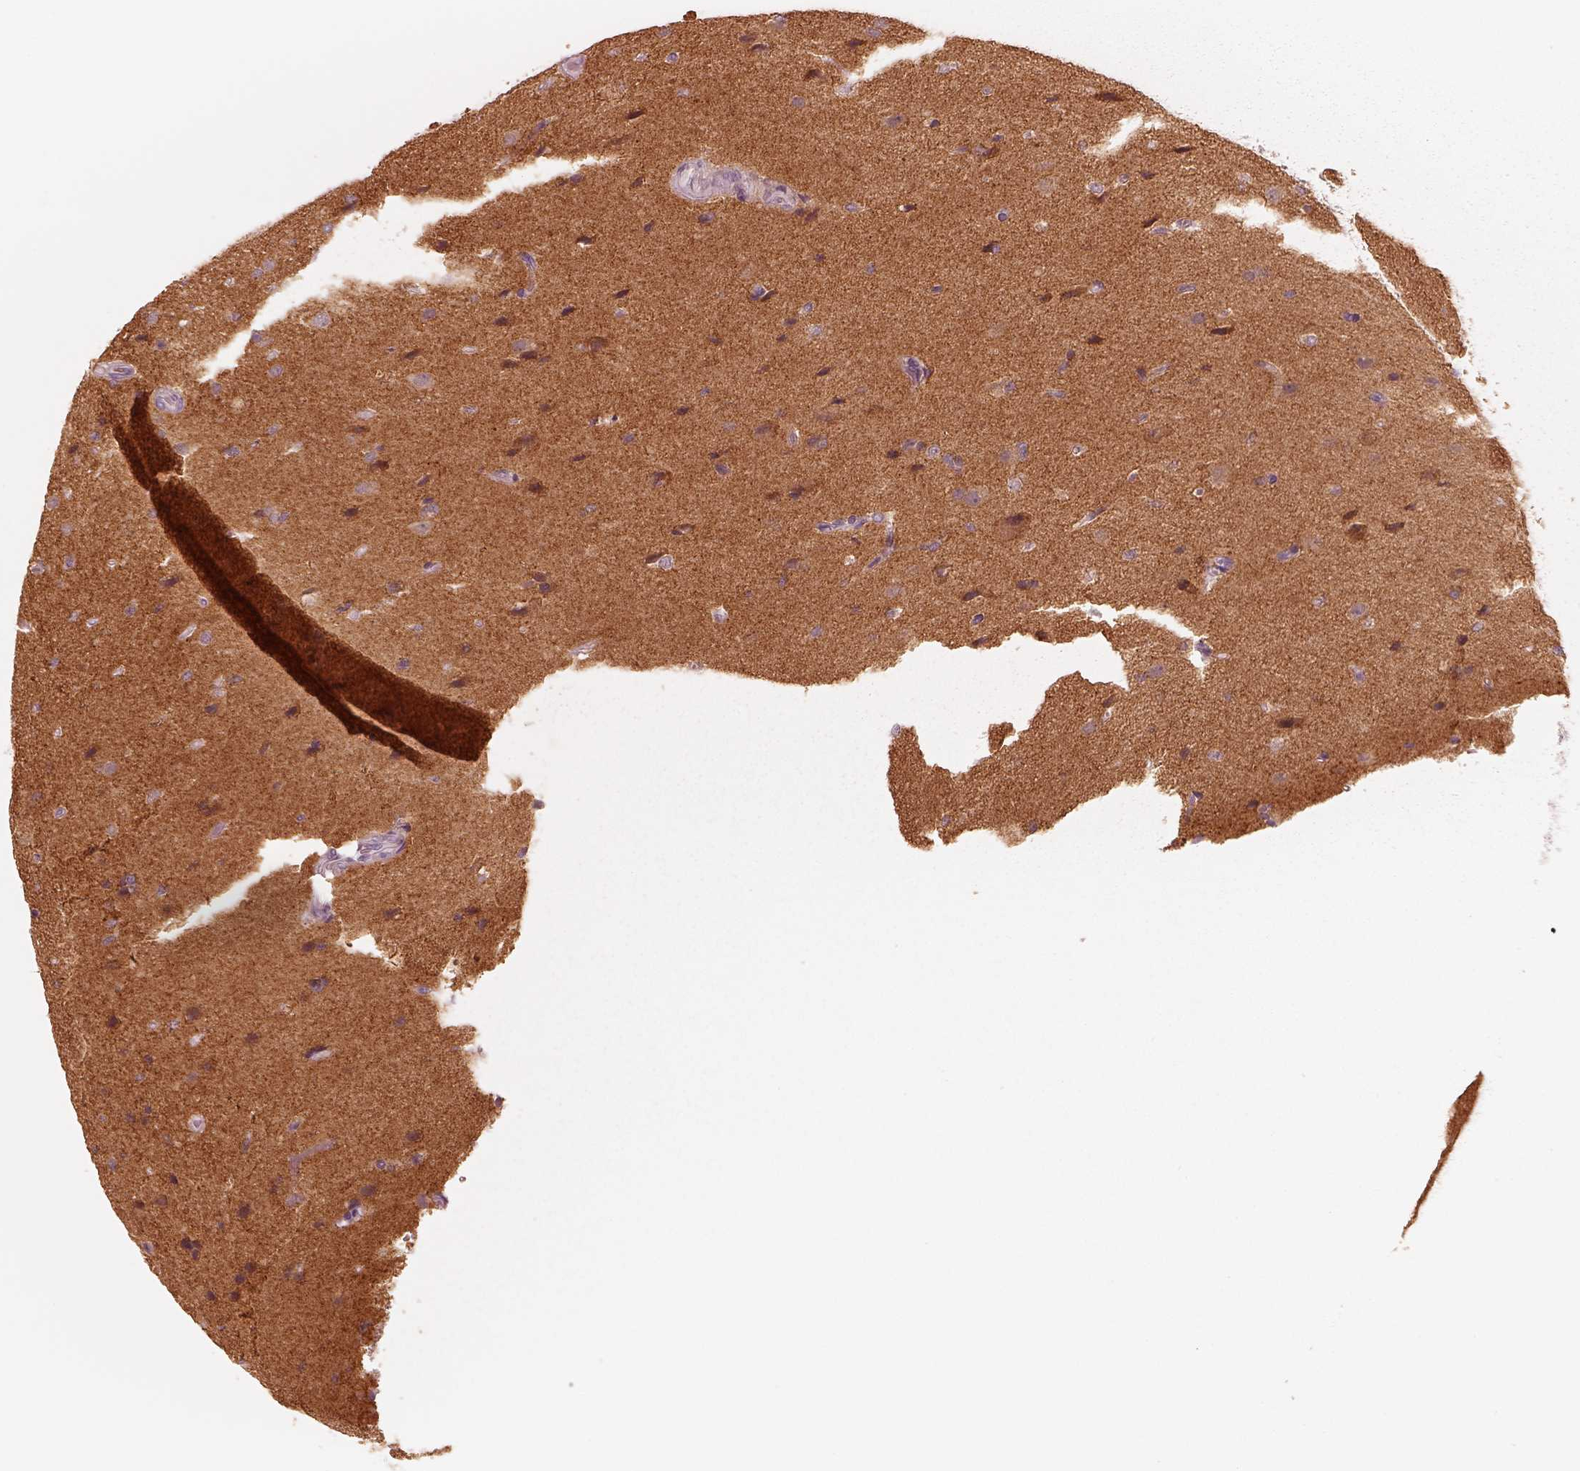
{"staining": {"intensity": "negative", "quantity": "none", "location": "none"}, "tissue": "glioma", "cell_type": "Tumor cells", "image_type": "cancer", "snomed": [{"axis": "morphology", "description": "Glioma, malignant, High grade"}, {"axis": "topography", "description": "Brain"}], "caption": "Glioma was stained to show a protein in brown. There is no significant positivity in tumor cells.", "gene": "RAB3C", "patient": {"sex": "male", "age": 68}}